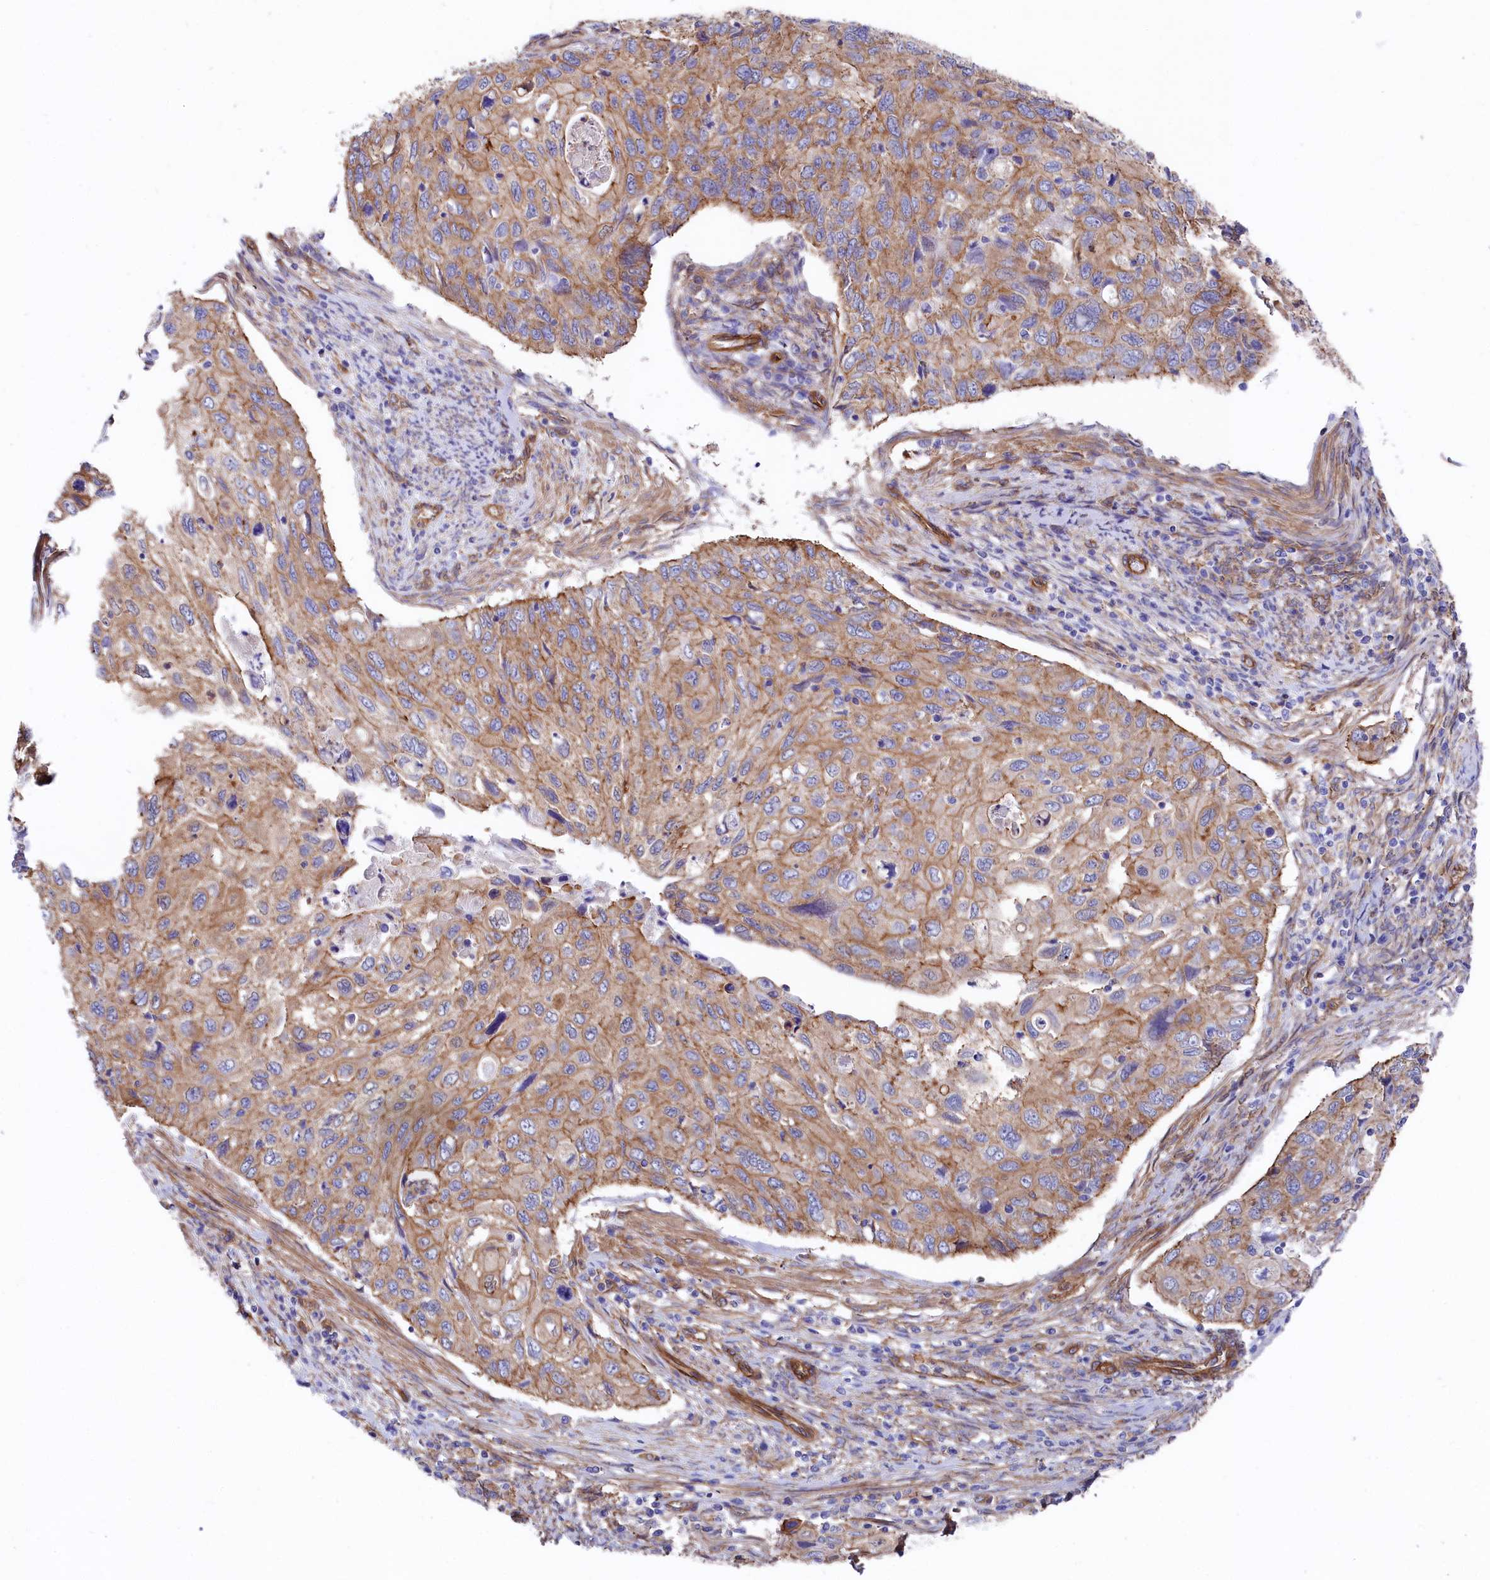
{"staining": {"intensity": "moderate", "quantity": ">75%", "location": "cytoplasmic/membranous"}, "tissue": "cervical cancer", "cell_type": "Tumor cells", "image_type": "cancer", "snomed": [{"axis": "morphology", "description": "Squamous cell carcinoma, NOS"}, {"axis": "topography", "description": "Cervix"}], "caption": "A brown stain labels moderate cytoplasmic/membranous staining of a protein in cervical cancer (squamous cell carcinoma) tumor cells.", "gene": "TNKS1BP1", "patient": {"sex": "female", "age": 70}}